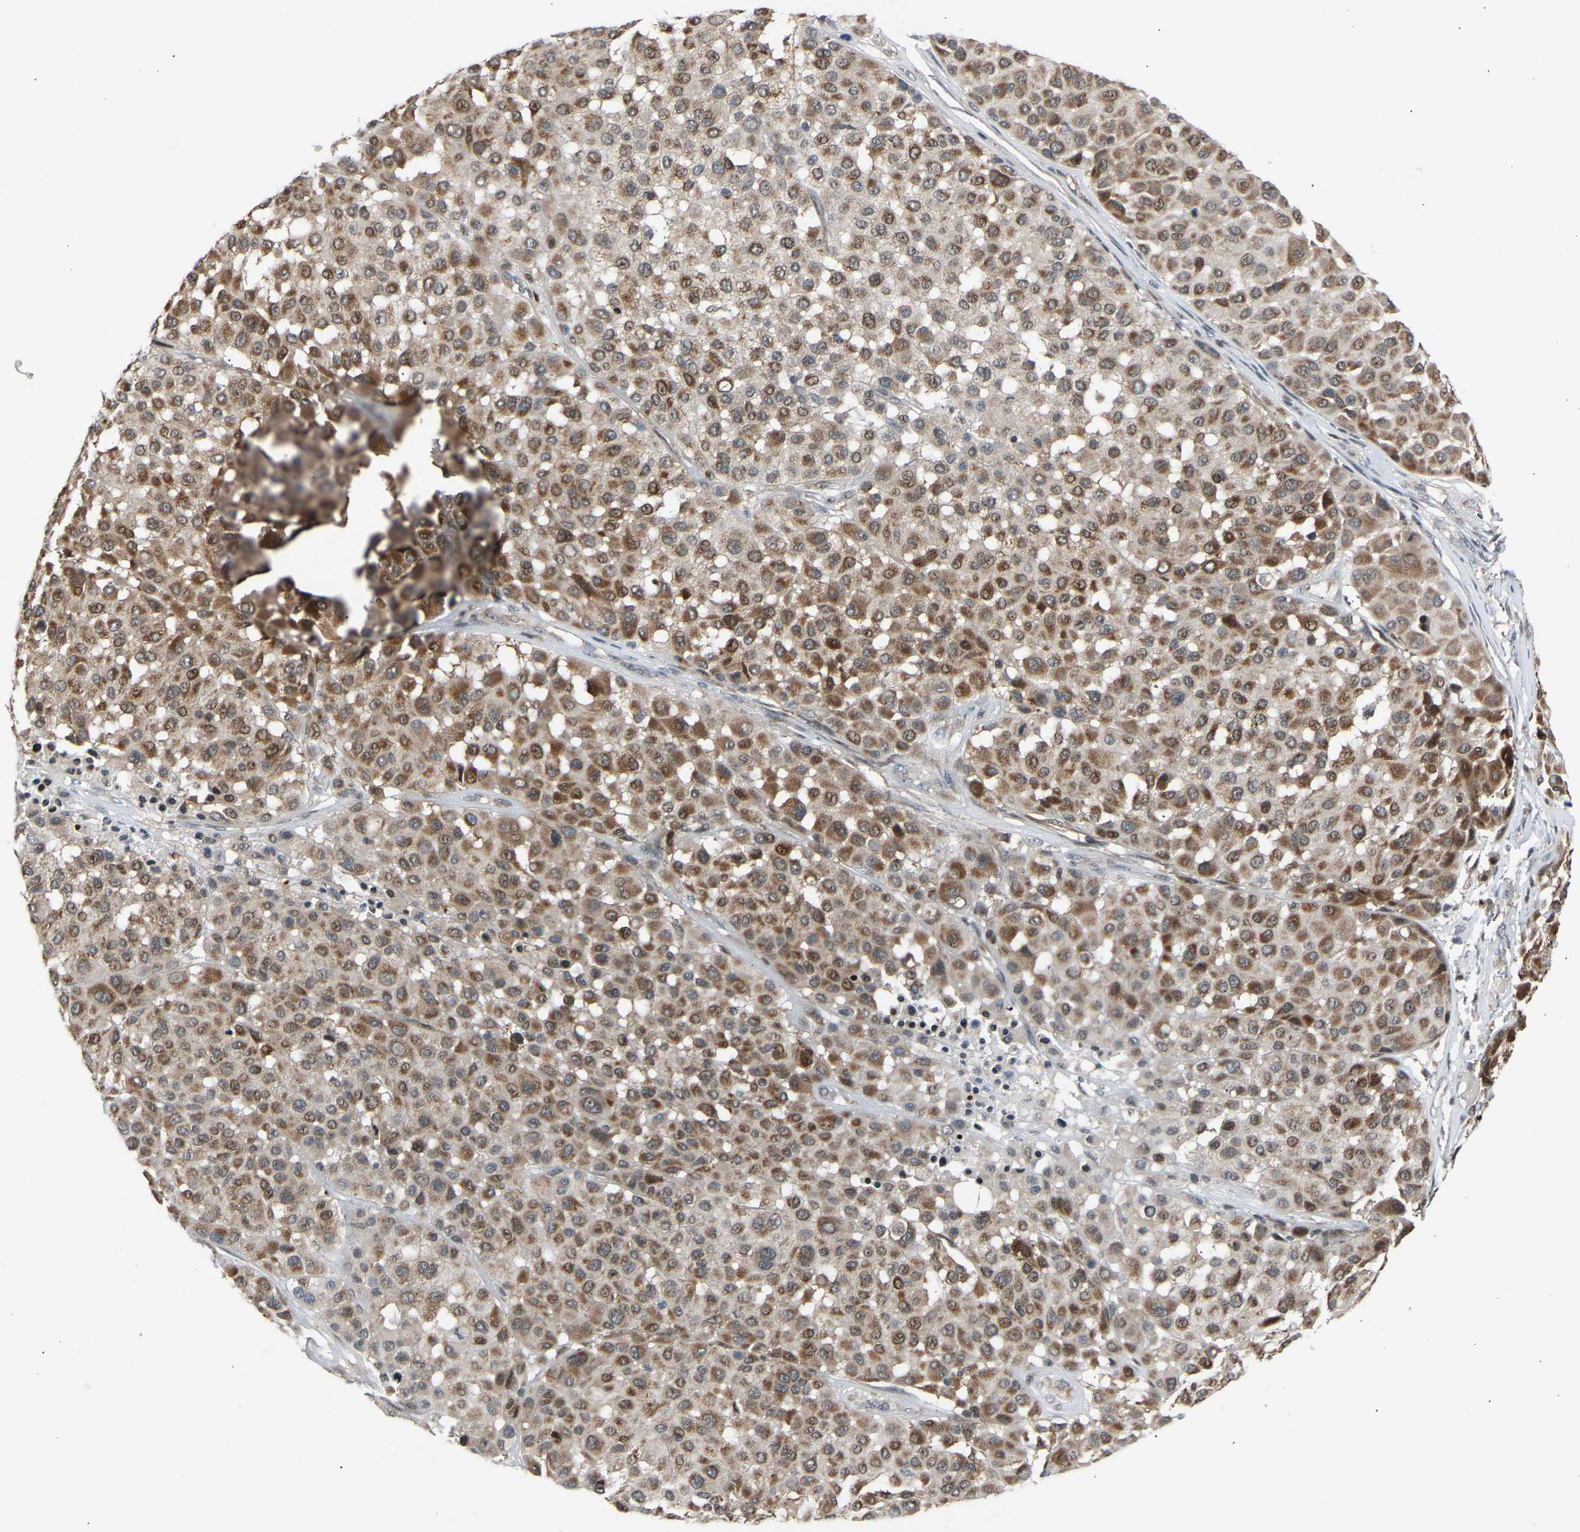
{"staining": {"intensity": "moderate", "quantity": ">75%", "location": "cytoplasmic/membranous"}, "tissue": "melanoma", "cell_type": "Tumor cells", "image_type": "cancer", "snomed": [{"axis": "morphology", "description": "Malignant melanoma, Metastatic site"}, {"axis": "topography", "description": "Soft tissue"}], "caption": "A medium amount of moderate cytoplasmic/membranous positivity is appreciated in approximately >75% of tumor cells in melanoma tissue.", "gene": "SLIRP", "patient": {"sex": "male", "age": 41}}